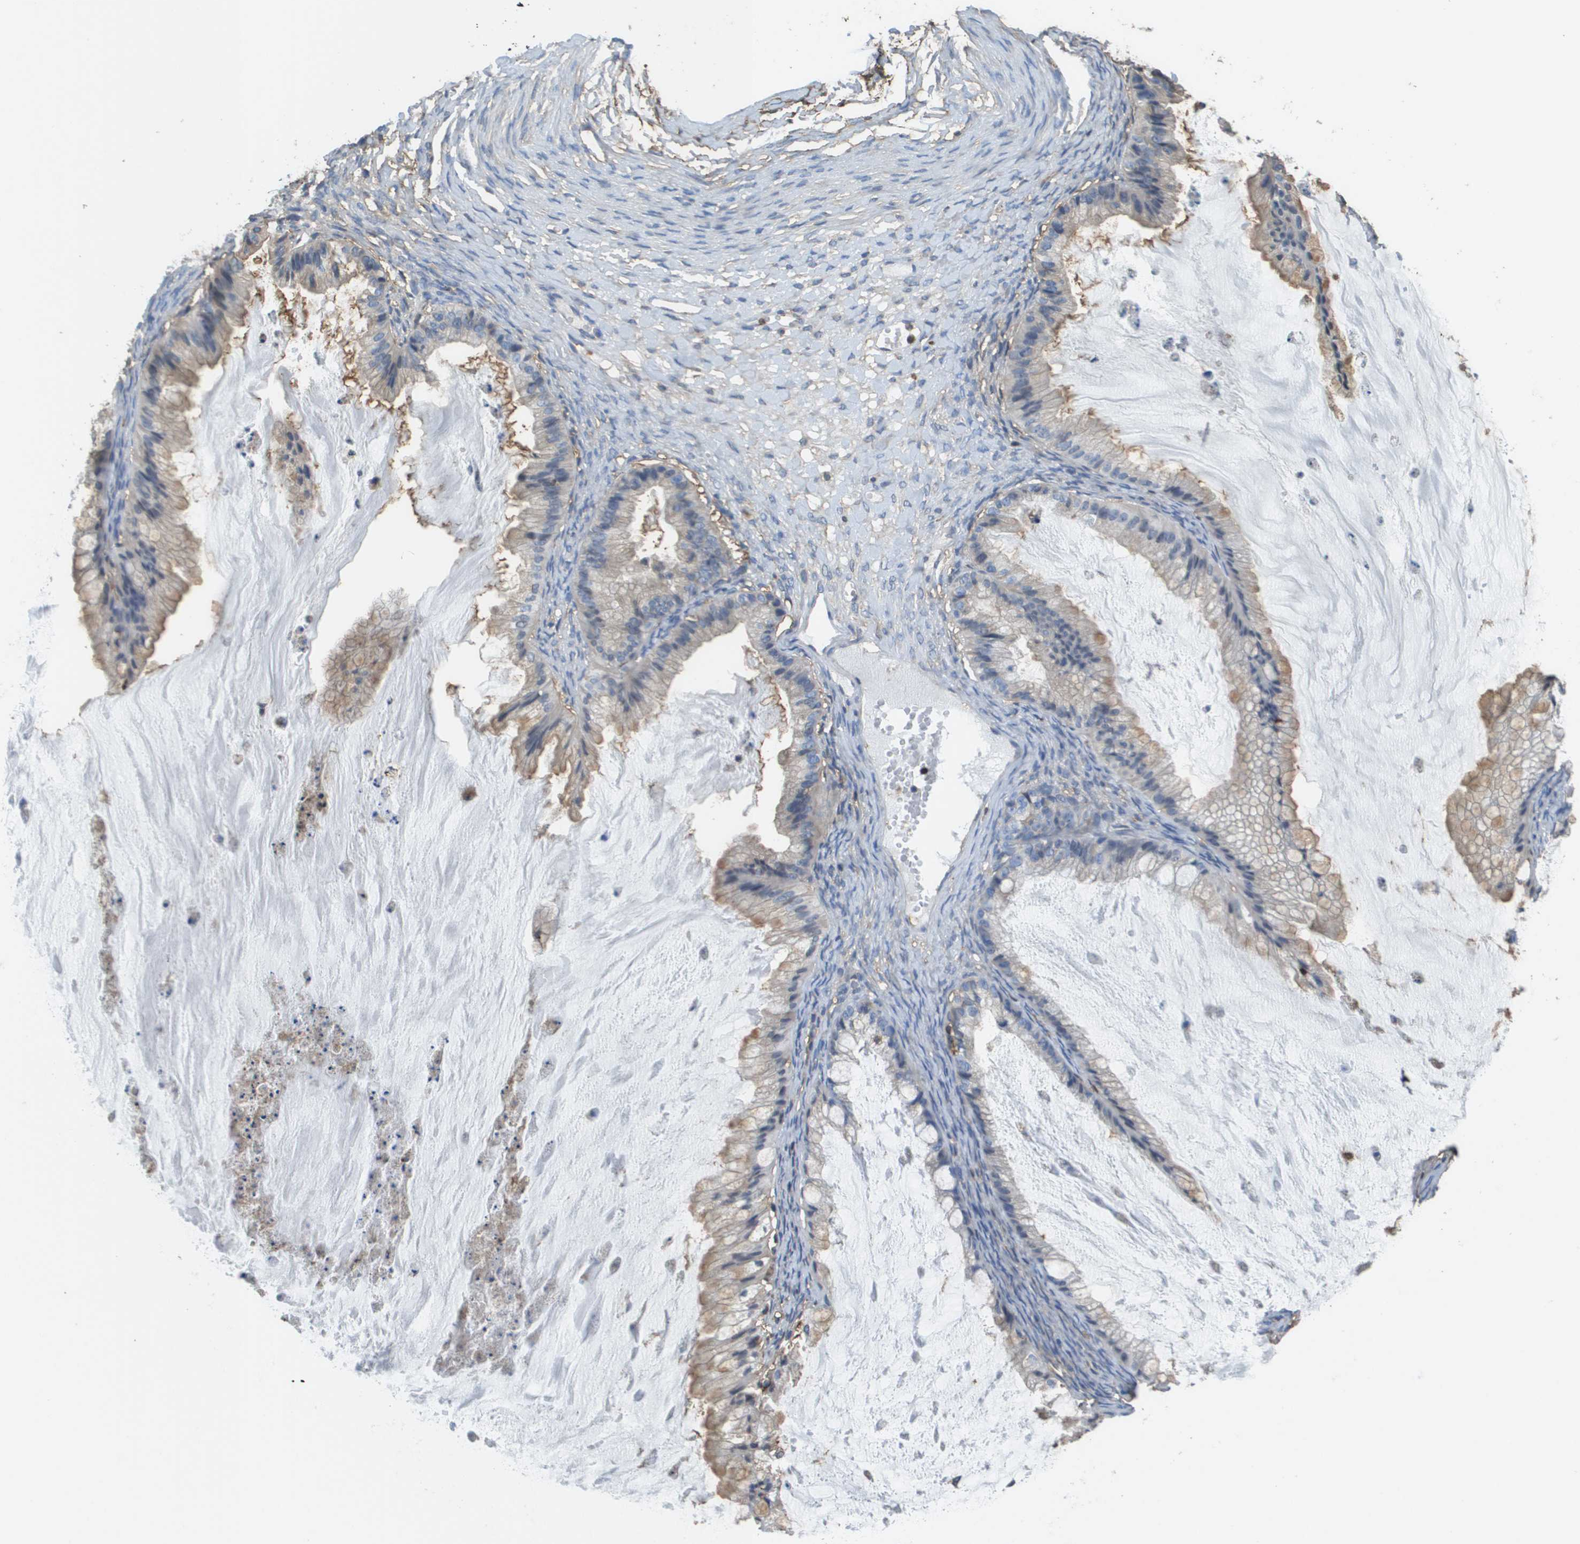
{"staining": {"intensity": "weak", "quantity": "25%-75%", "location": "cytoplasmic/membranous"}, "tissue": "ovarian cancer", "cell_type": "Tumor cells", "image_type": "cancer", "snomed": [{"axis": "morphology", "description": "Cystadenocarcinoma, mucinous, NOS"}, {"axis": "topography", "description": "Ovary"}], "caption": "An immunohistochemistry image of neoplastic tissue is shown. Protein staining in brown labels weak cytoplasmic/membranous positivity in ovarian cancer (mucinous cystadenocarcinoma) within tumor cells.", "gene": "PASK", "patient": {"sex": "female", "age": 57}}